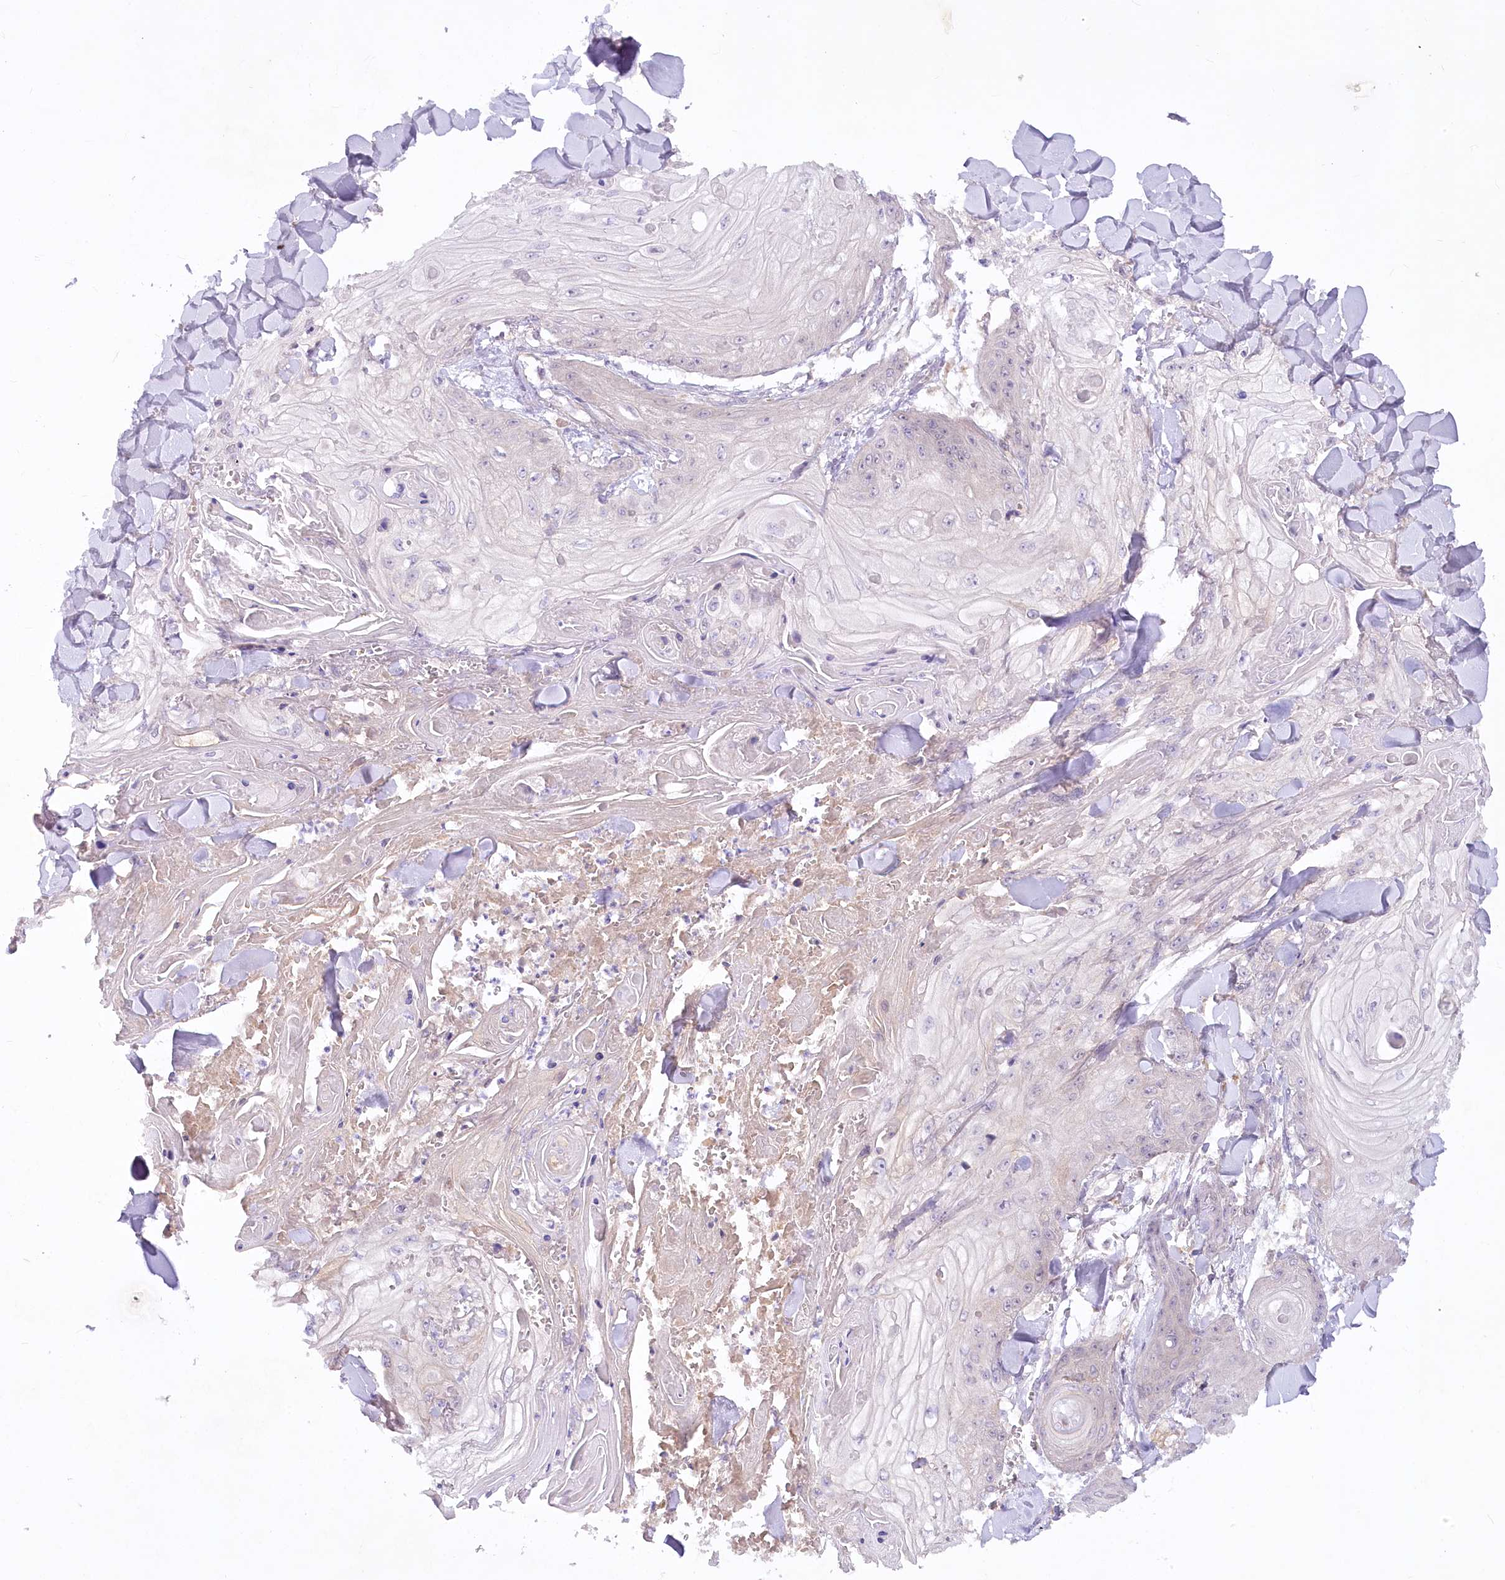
{"staining": {"intensity": "negative", "quantity": "none", "location": "none"}, "tissue": "skin cancer", "cell_type": "Tumor cells", "image_type": "cancer", "snomed": [{"axis": "morphology", "description": "Squamous cell carcinoma, NOS"}, {"axis": "topography", "description": "Skin"}], "caption": "Immunohistochemistry (IHC) image of neoplastic tissue: human skin cancer (squamous cell carcinoma) stained with DAB (3,3'-diaminobenzidine) demonstrates no significant protein positivity in tumor cells.", "gene": "EFHC2", "patient": {"sex": "male", "age": 74}}